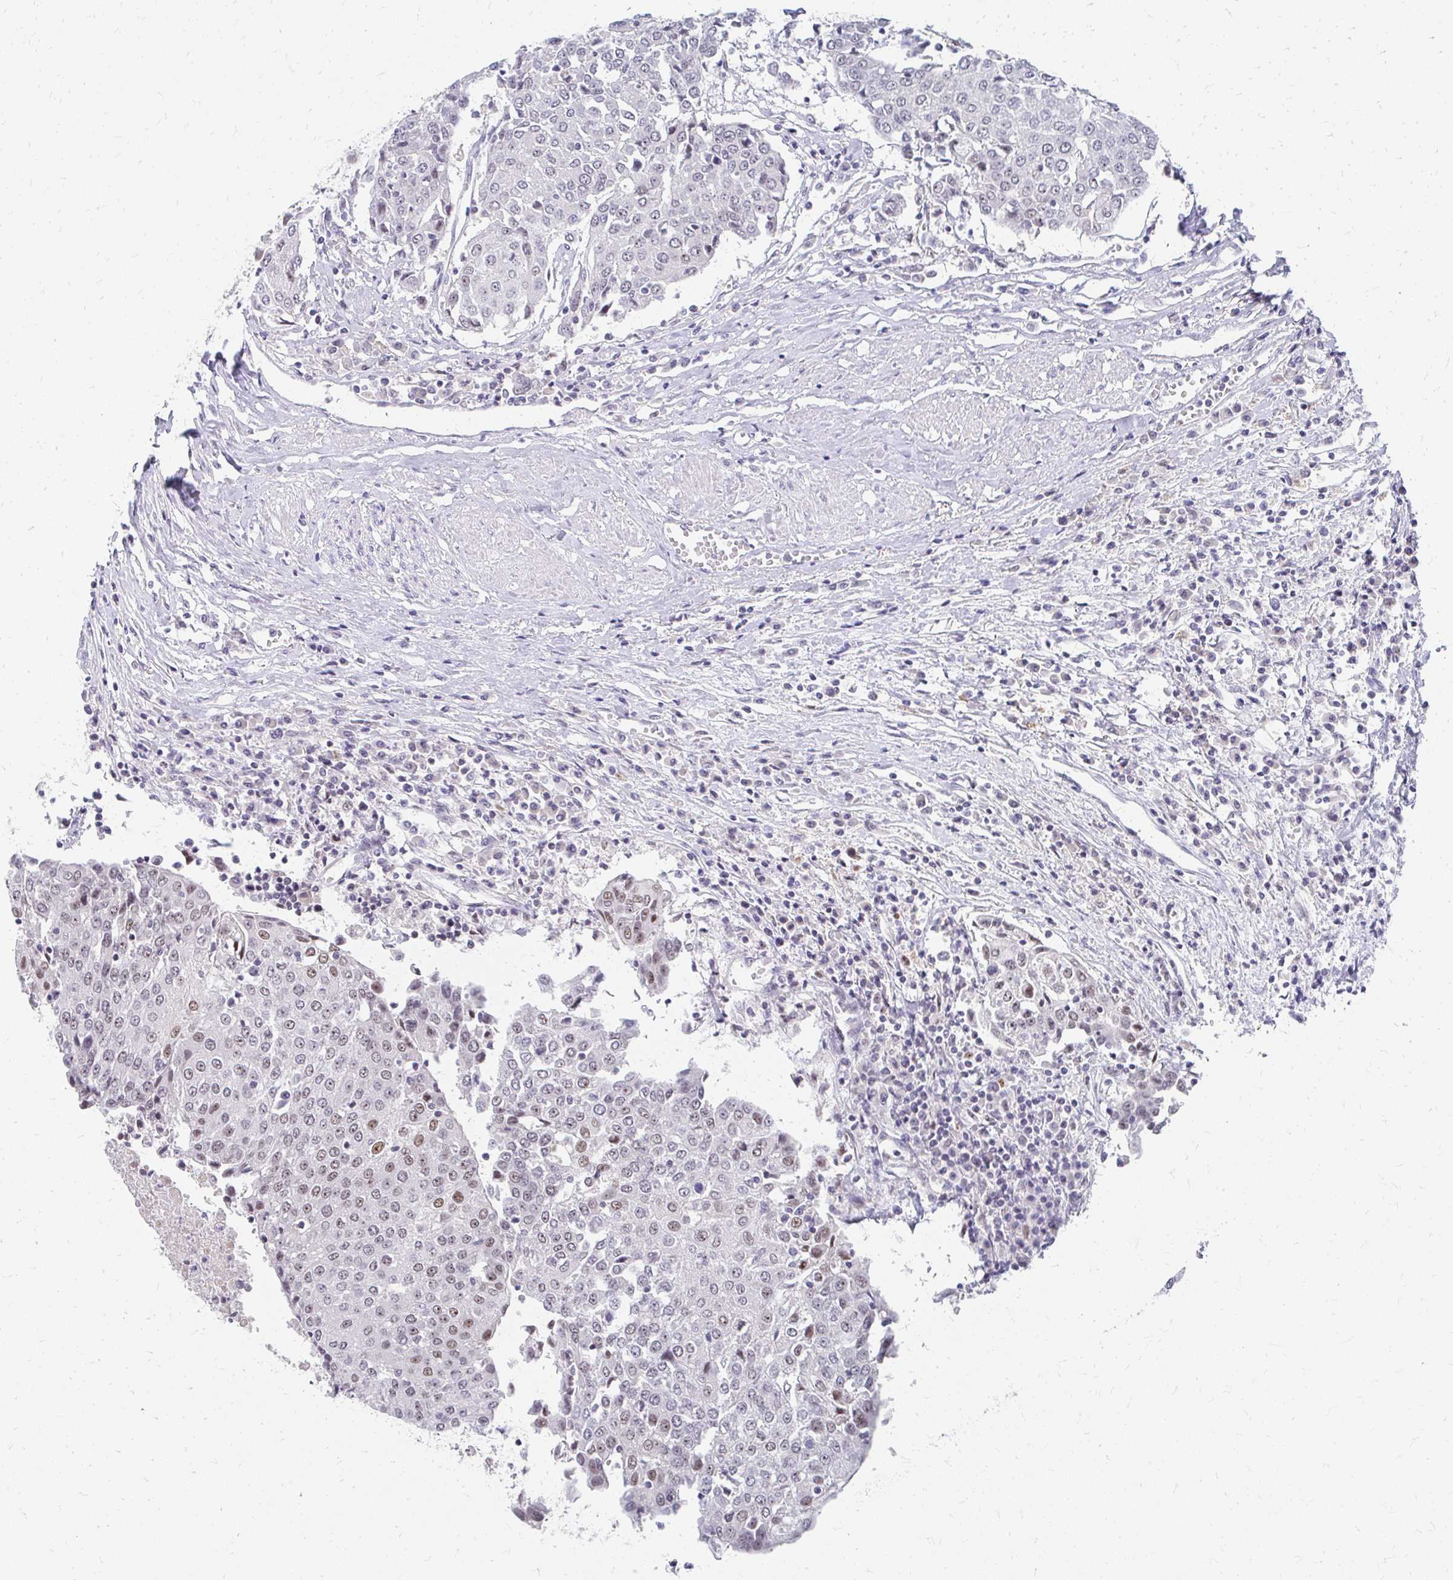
{"staining": {"intensity": "moderate", "quantity": "<25%", "location": "nuclear"}, "tissue": "urothelial cancer", "cell_type": "Tumor cells", "image_type": "cancer", "snomed": [{"axis": "morphology", "description": "Urothelial carcinoma, High grade"}, {"axis": "topography", "description": "Urinary bladder"}], "caption": "DAB immunohistochemical staining of high-grade urothelial carcinoma shows moderate nuclear protein staining in about <25% of tumor cells.", "gene": "GTF2H1", "patient": {"sex": "female", "age": 85}}